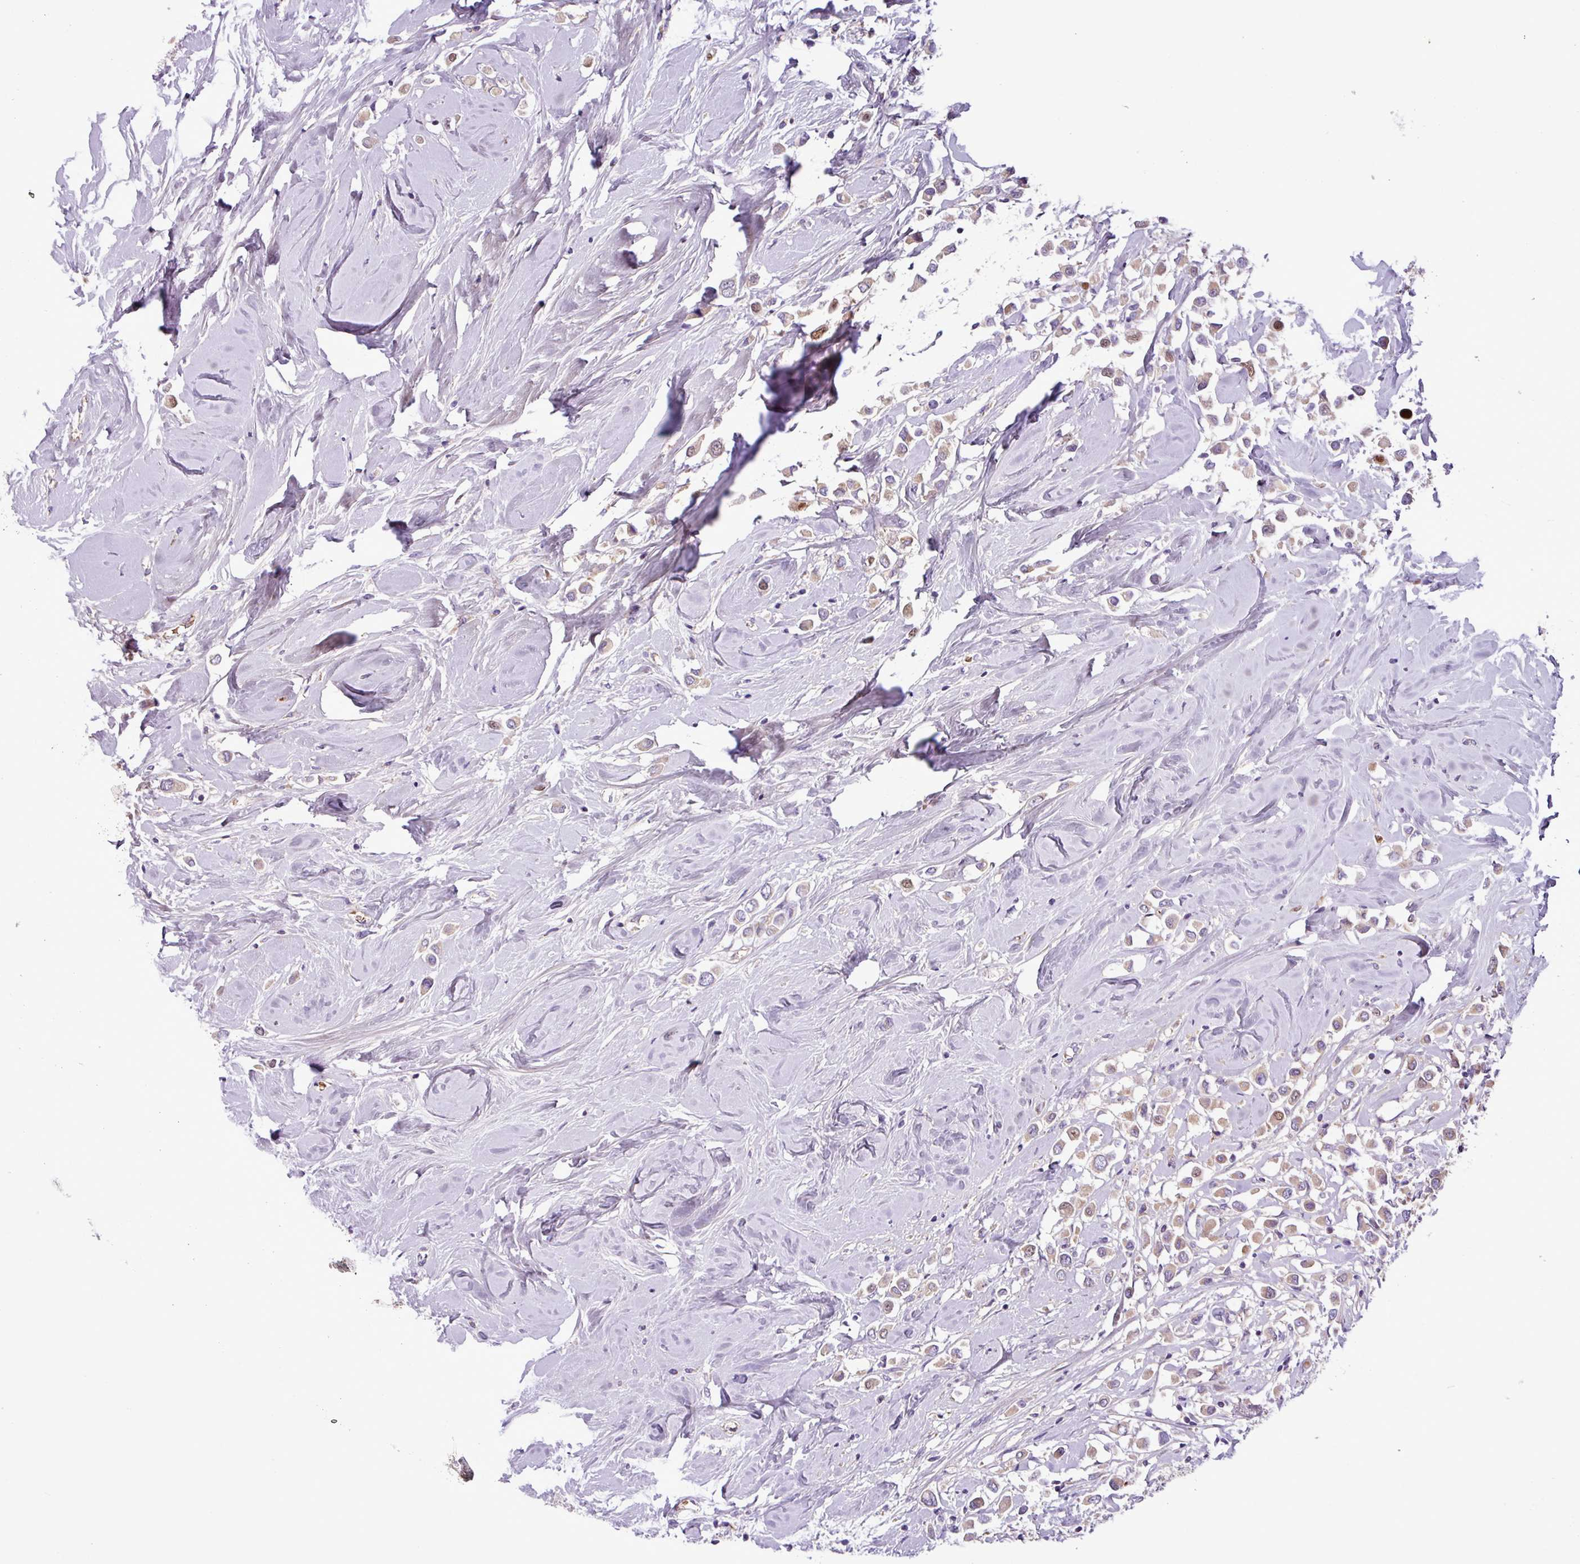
{"staining": {"intensity": "weak", "quantity": ">75%", "location": "cytoplasmic/membranous"}, "tissue": "breast cancer", "cell_type": "Tumor cells", "image_type": "cancer", "snomed": [{"axis": "morphology", "description": "Duct carcinoma"}, {"axis": "topography", "description": "Breast"}], "caption": "Immunohistochemical staining of human intraductal carcinoma (breast) exhibits weak cytoplasmic/membranous protein staining in approximately >75% of tumor cells.", "gene": "FAM183A", "patient": {"sex": "female", "age": 61}}